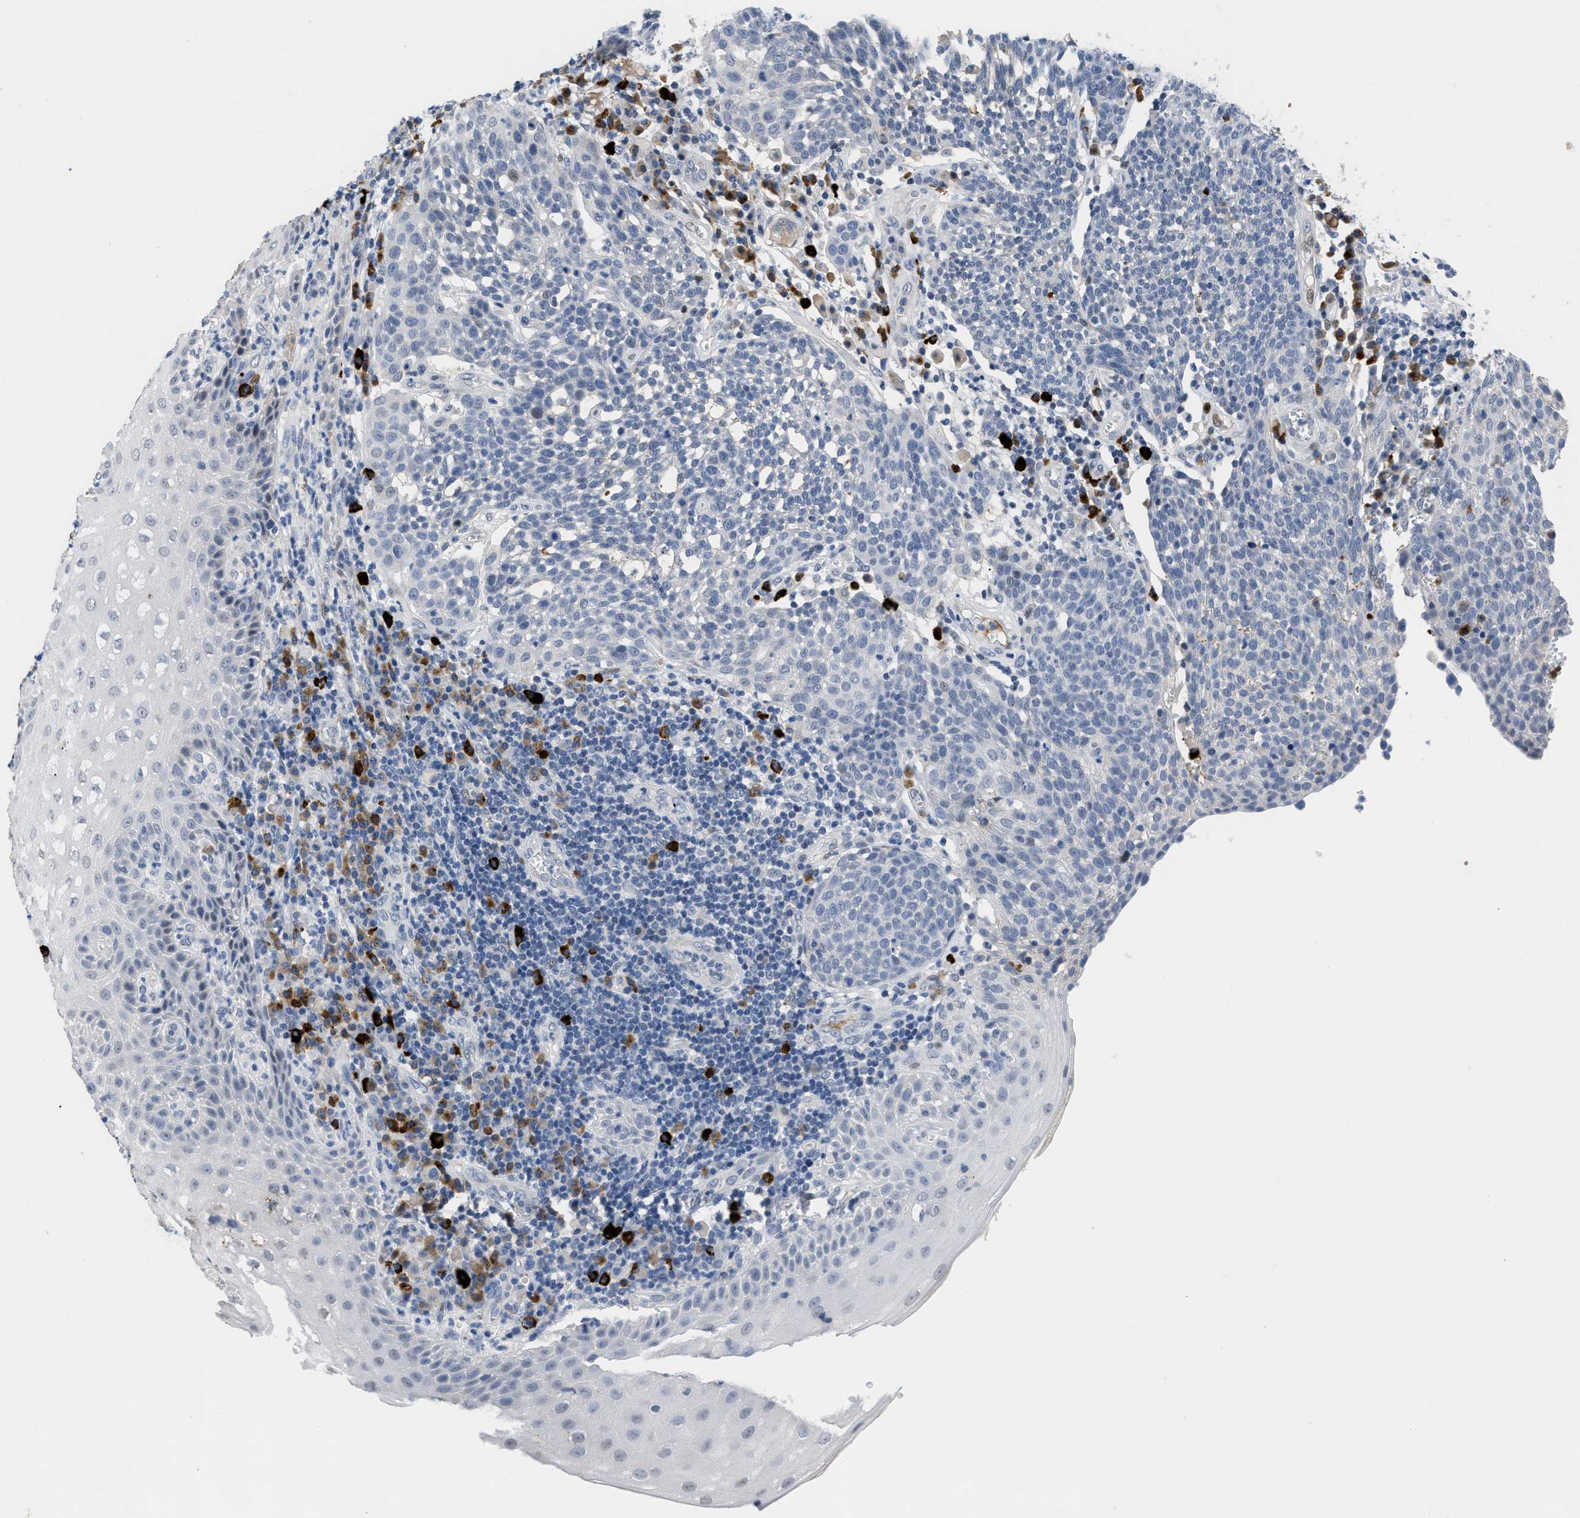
{"staining": {"intensity": "negative", "quantity": "none", "location": "none"}, "tissue": "cervical cancer", "cell_type": "Tumor cells", "image_type": "cancer", "snomed": [{"axis": "morphology", "description": "Squamous cell carcinoma, NOS"}, {"axis": "topography", "description": "Cervix"}], "caption": "A high-resolution photomicrograph shows IHC staining of cervical squamous cell carcinoma, which reveals no significant staining in tumor cells.", "gene": "OR9K2", "patient": {"sex": "female", "age": 34}}